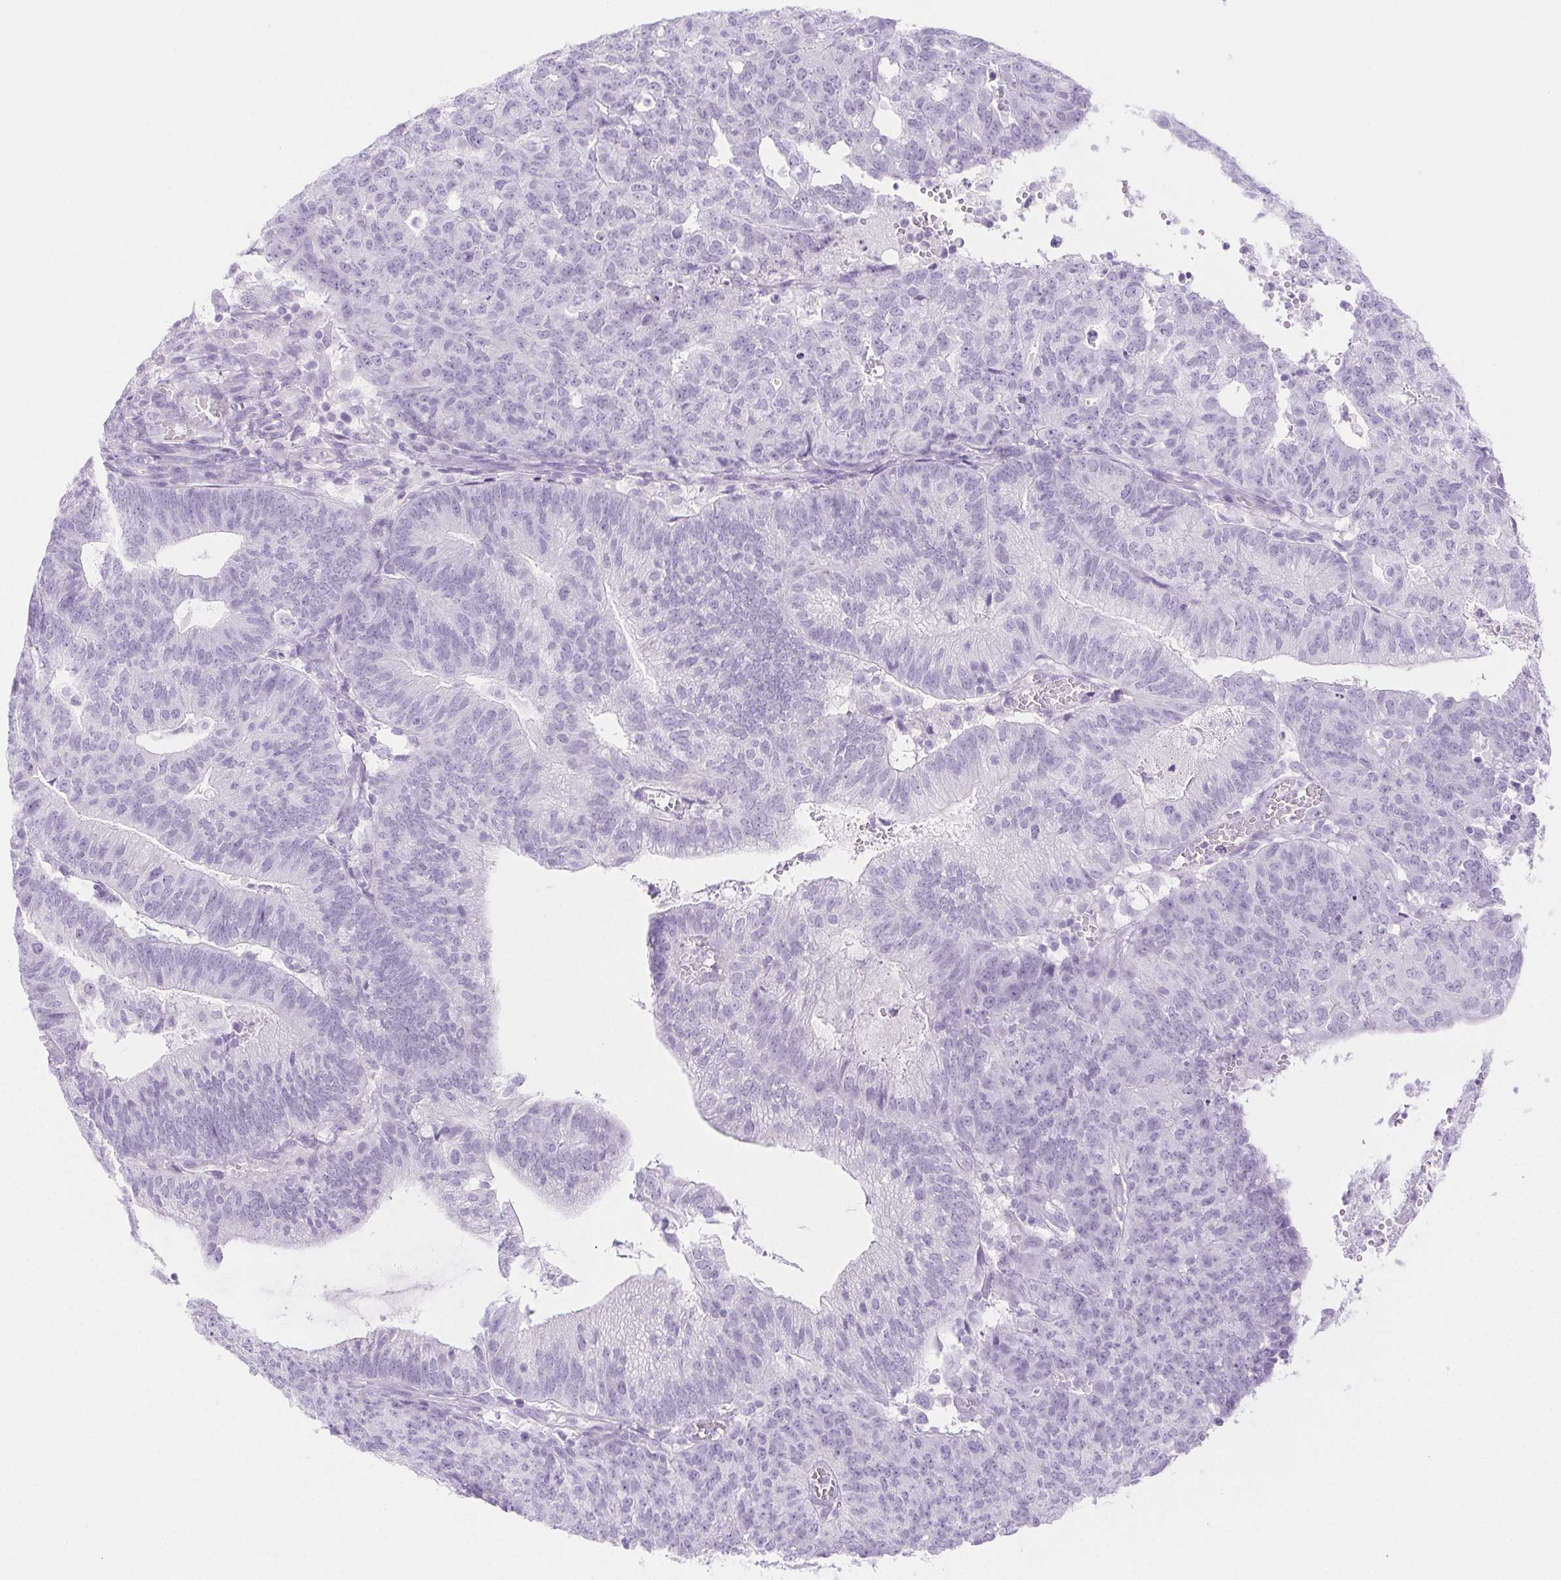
{"staining": {"intensity": "negative", "quantity": "none", "location": "none"}, "tissue": "endometrial cancer", "cell_type": "Tumor cells", "image_type": "cancer", "snomed": [{"axis": "morphology", "description": "Adenocarcinoma, NOS"}, {"axis": "topography", "description": "Endometrium"}], "caption": "Immunohistochemistry photomicrograph of endometrial adenocarcinoma stained for a protein (brown), which exhibits no staining in tumor cells. Nuclei are stained in blue.", "gene": "SPRR3", "patient": {"sex": "female", "age": 82}}